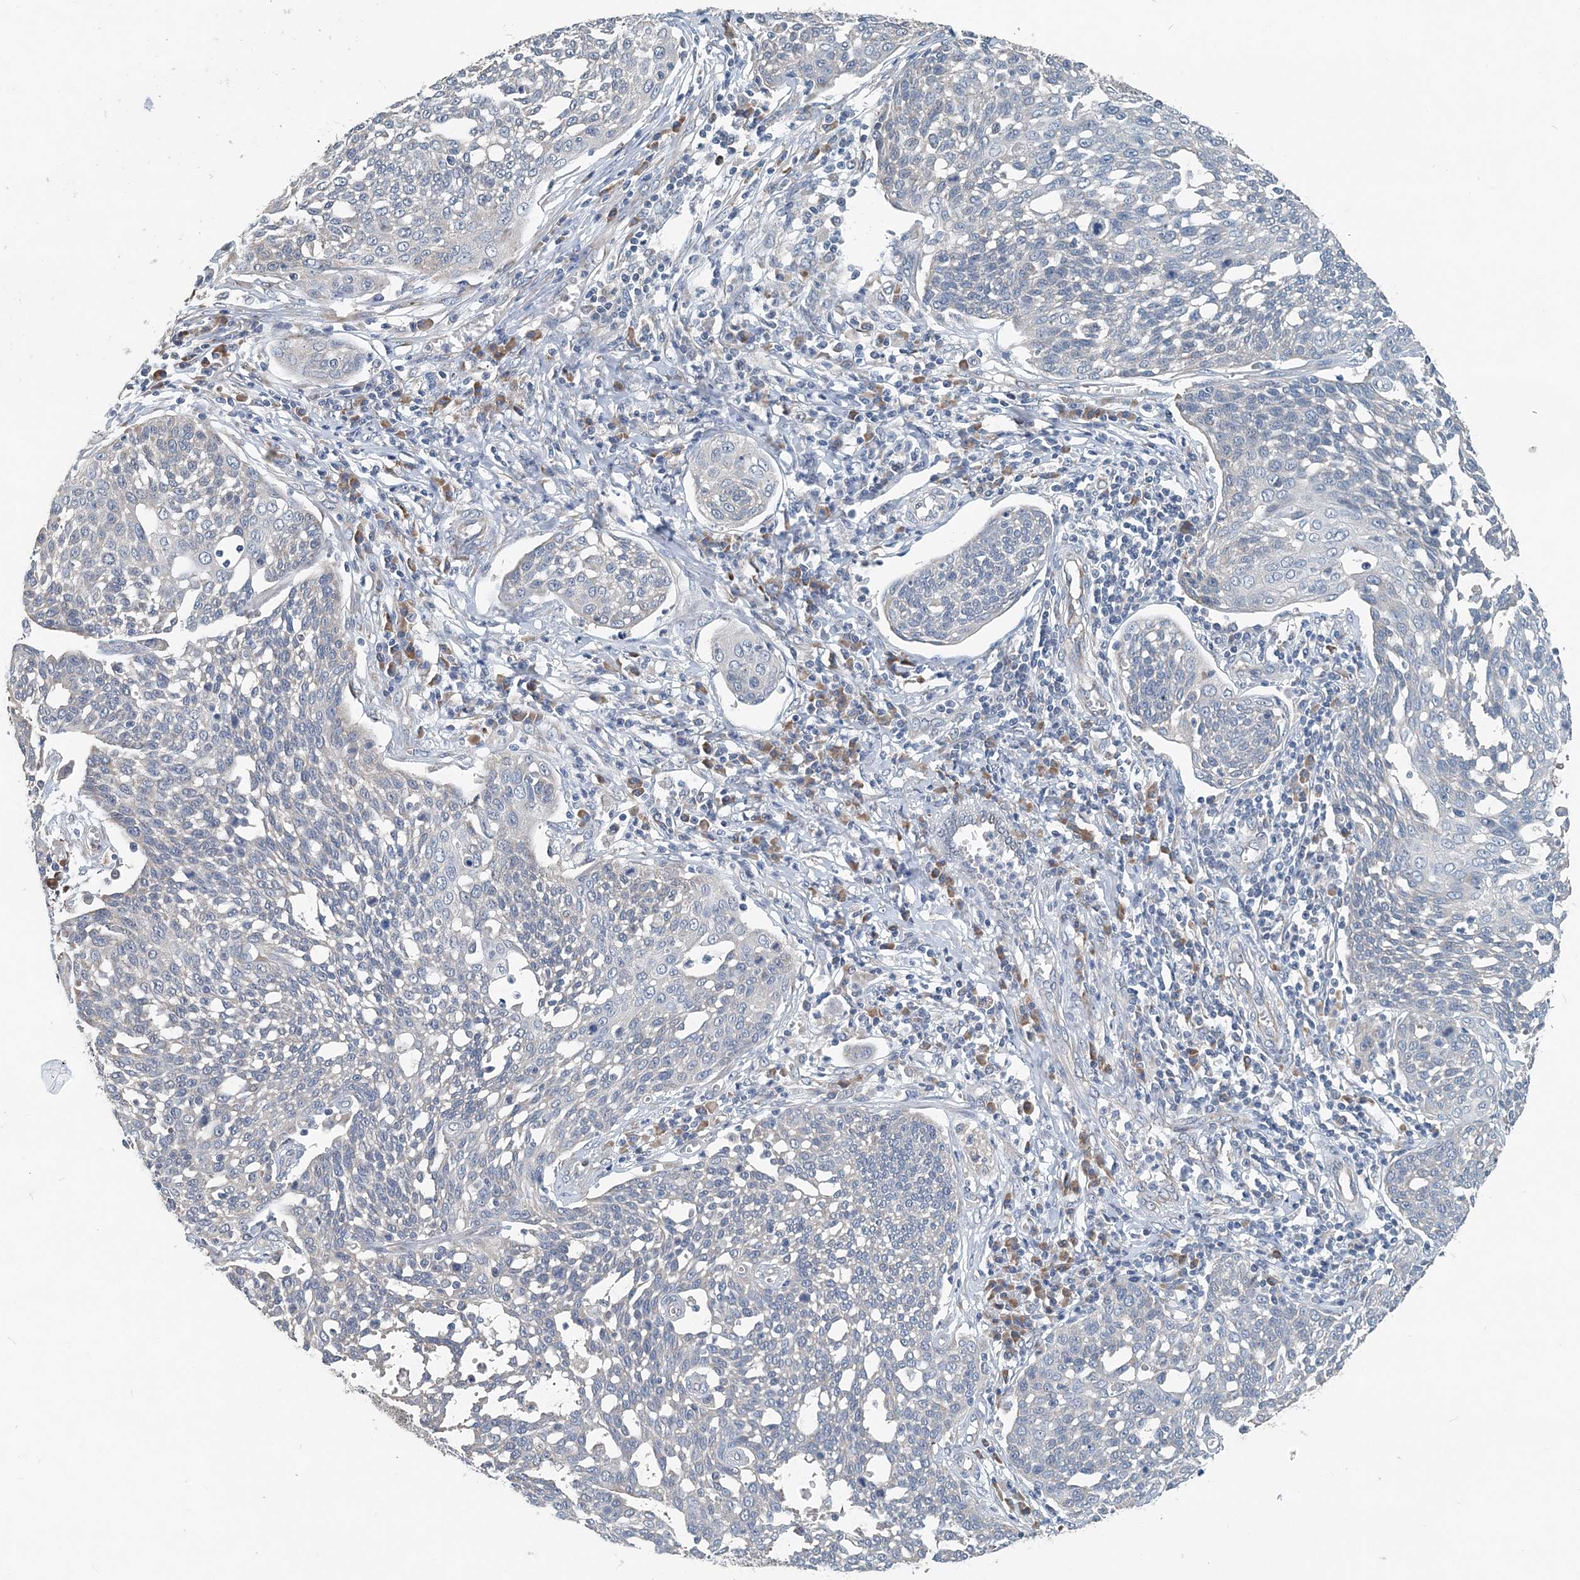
{"staining": {"intensity": "negative", "quantity": "none", "location": "none"}, "tissue": "cervical cancer", "cell_type": "Tumor cells", "image_type": "cancer", "snomed": [{"axis": "morphology", "description": "Squamous cell carcinoma, NOS"}, {"axis": "topography", "description": "Cervix"}], "caption": "Immunohistochemistry photomicrograph of human cervical cancer (squamous cell carcinoma) stained for a protein (brown), which exhibits no positivity in tumor cells.", "gene": "EEF1A2", "patient": {"sex": "female", "age": 34}}